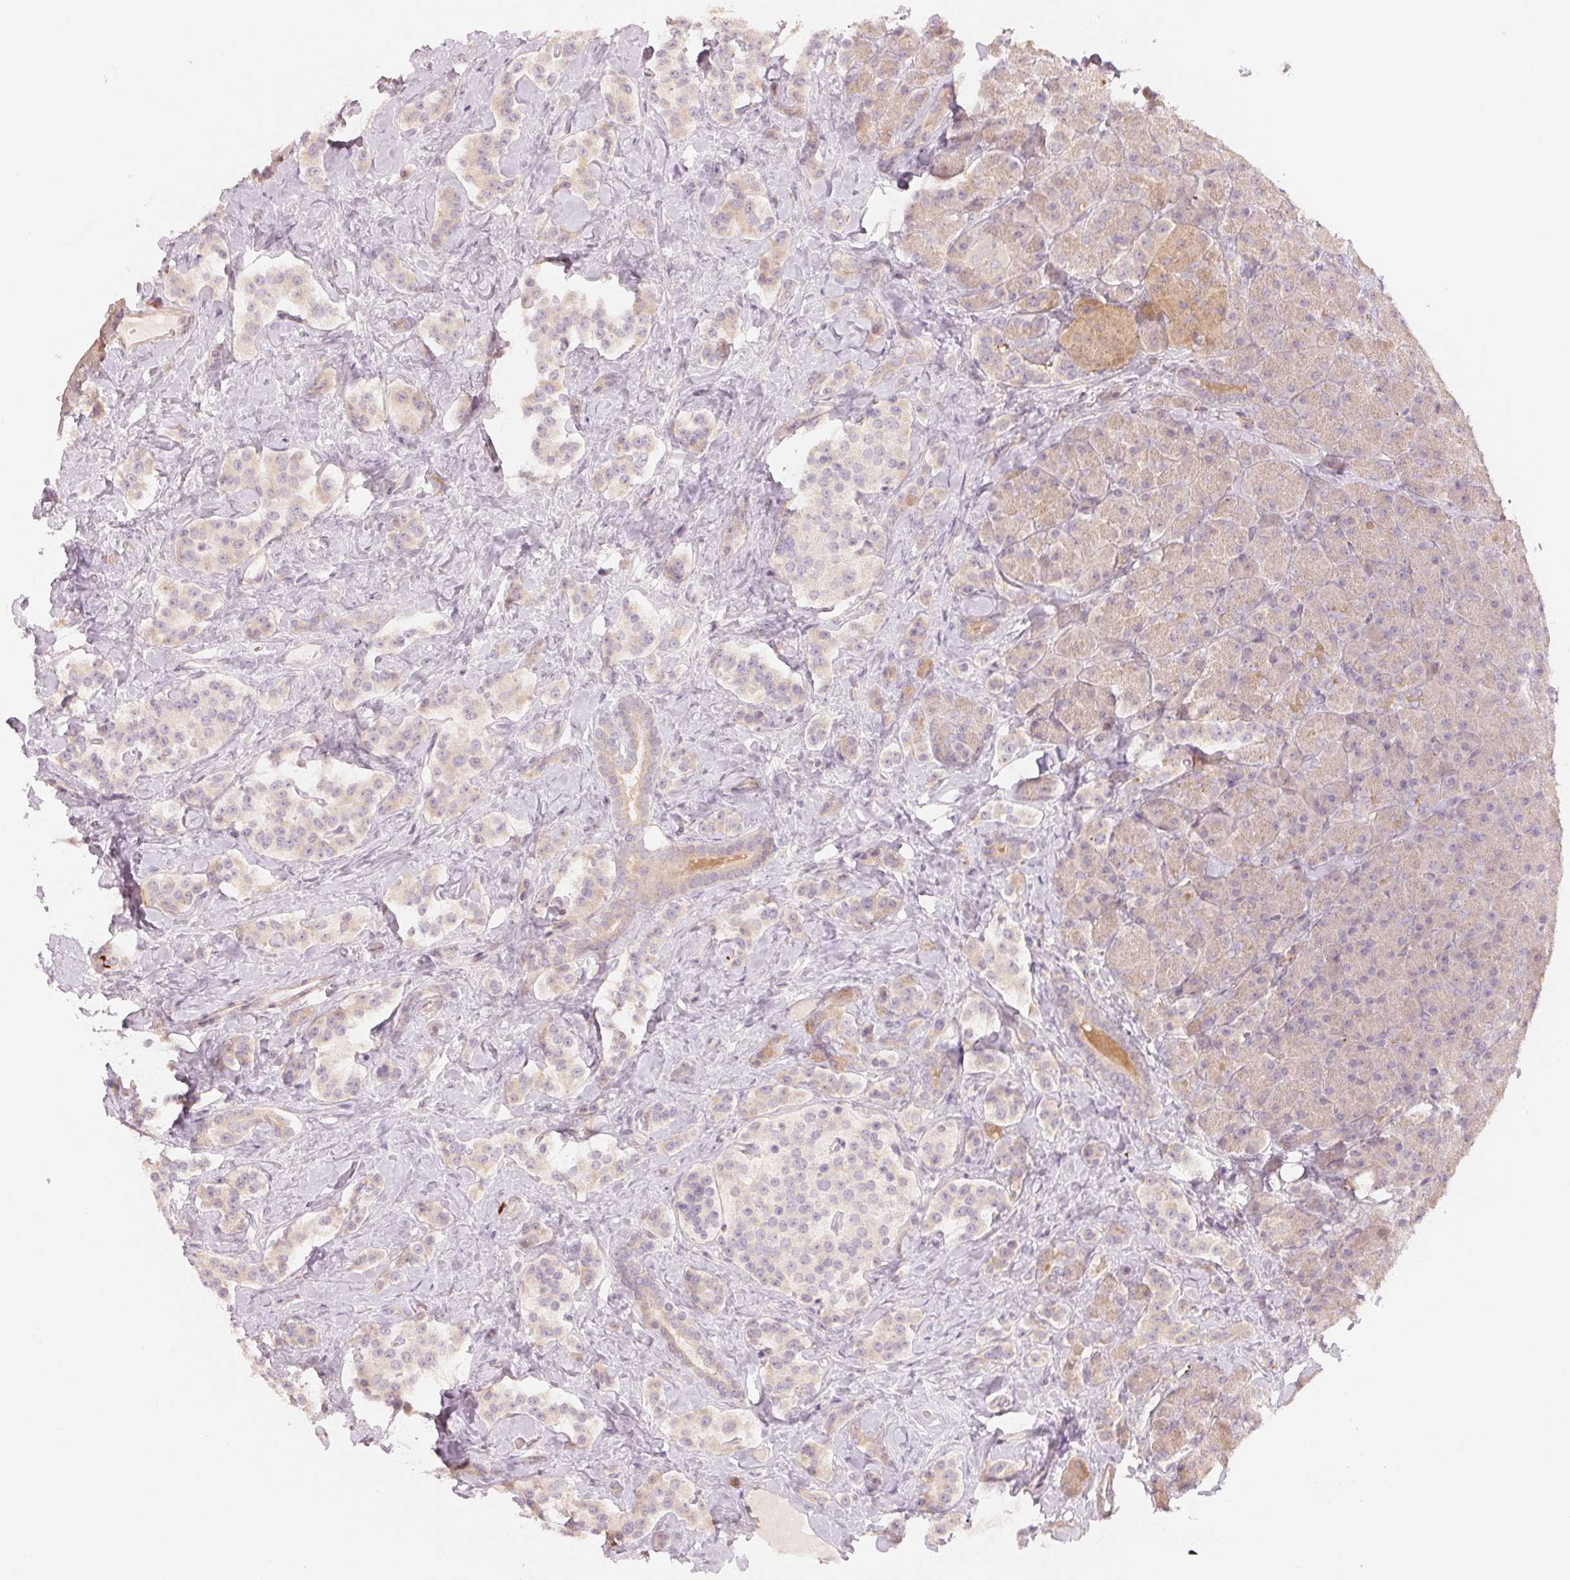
{"staining": {"intensity": "weak", "quantity": "<25%", "location": "cytoplasmic/membranous"}, "tissue": "carcinoid", "cell_type": "Tumor cells", "image_type": "cancer", "snomed": [{"axis": "morphology", "description": "Normal tissue, NOS"}, {"axis": "morphology", "description": "Carcinoid, malignant, NOS"}, {"axis": "topography", "description": "Pancreas"}], "caption": "Immunohistochemical staining of human malignant carcinoid displays no significant positivity in tumor cells. (DAB immunohistochemistry, high magnification).", "gene": "DENND2C", "patient": {"sex": "male", "age": 36}}